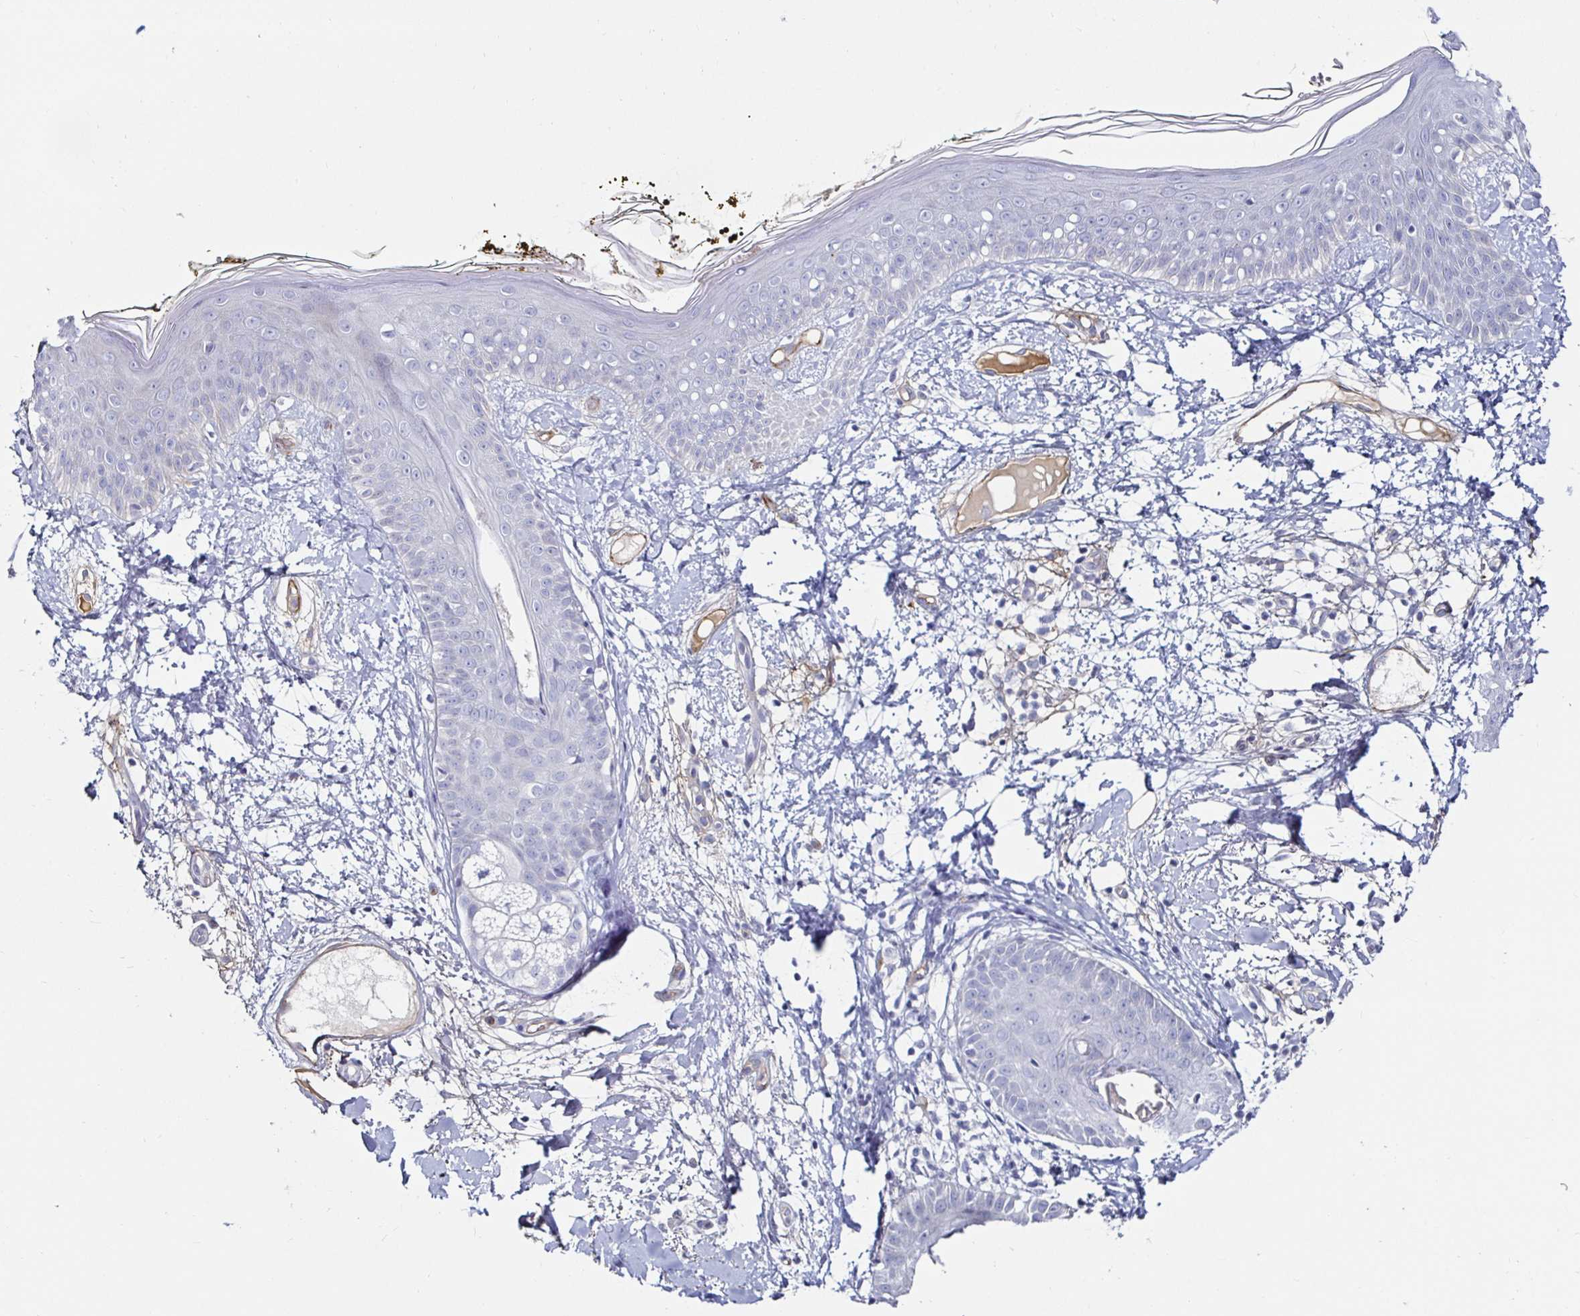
{"staining": {"intensity": "negative", "quantity": "none", "location": "none"}, "tissue": "skin", "cell_type": "Fibroblasts", "image_type": "normal", "snomed": [{"axis": "morphology", "description": "Normal tissue, NOS"}, {"axis": "topography", "description": "Skin"}], "caption": "Micrograph shows no significant protein staining in fibroblasts of benign skin.", "gene": "ACSBG2", "patient": {"sex": "female", "age": 34}}